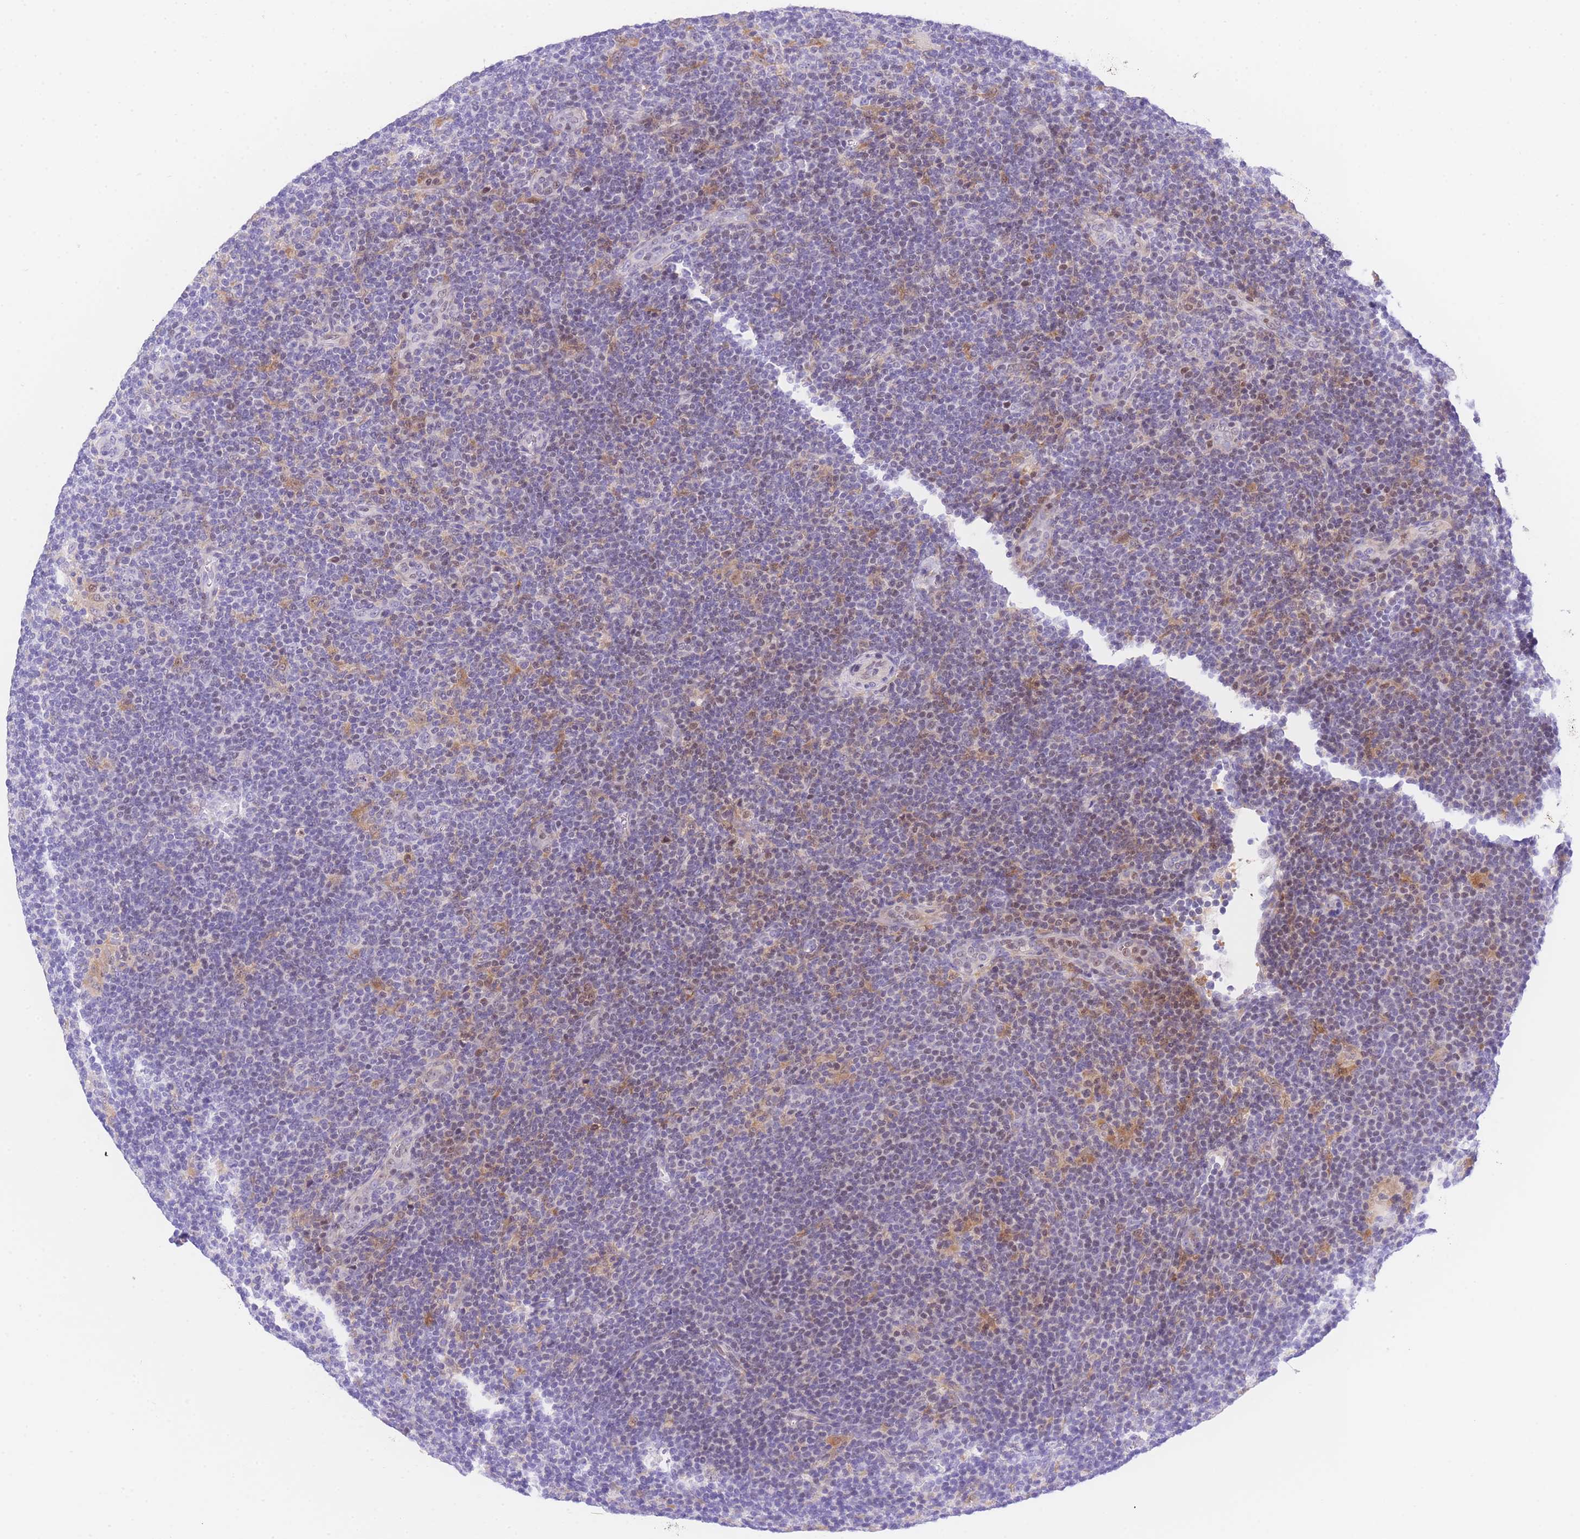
{"staining": {"intensity": "negative", "quantity": "none", "location": "none"}, "tissue": "lymphoma", "cell_type": "Tumor cells", "image_type": "cancer", "snomed": [{"axis": "morphology", "description": "Hodgkin's disease, NOS"}, {"axis": "topography", "description": "Lymph node"}], "caption": "IHC micrograph of human lymphoma stained for a protein (brown), which demonstrates no staining in tumor cells.", "gene": "TIFAB", "patient": {"sex": "female", "age": 57}}